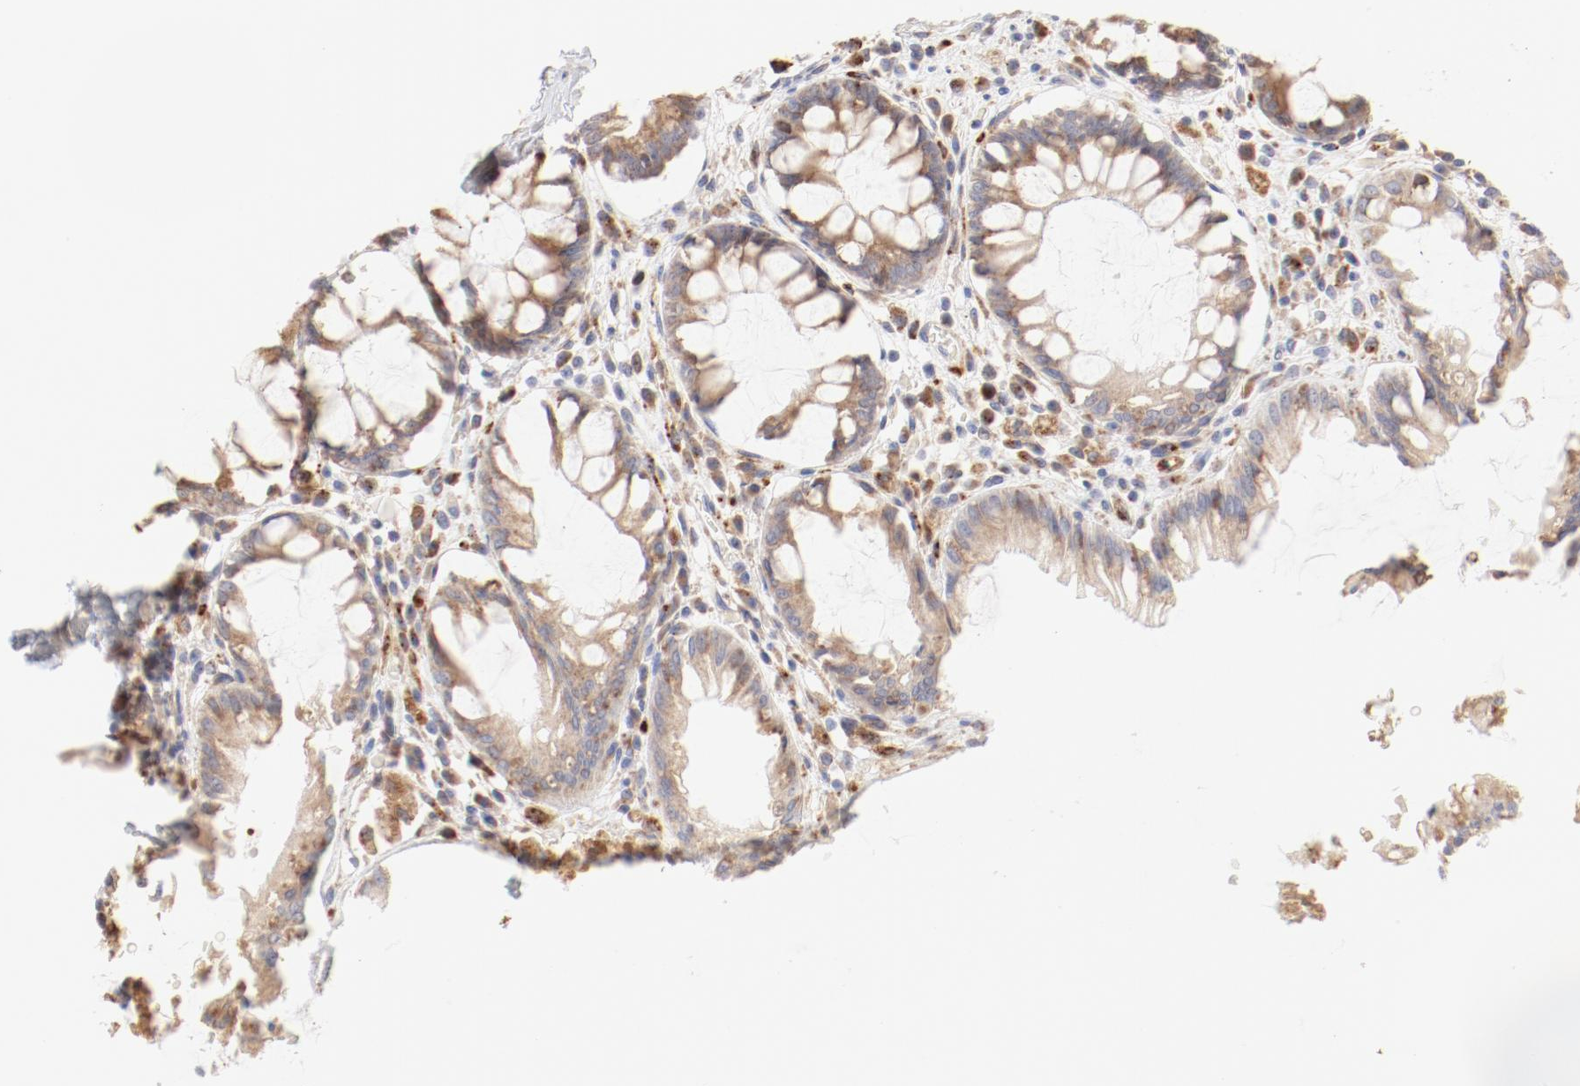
{"staining": {"intensity": "negative", "quantity": "none", "location": "none"}, "tissue": "rectum", "cell_type": "Glandular cells", "image_type": "normal", "snomed": [{"axis": "morphology", "description": "Normal tissue, NOS"}, {"axis": "topography", "description": "Rectum"}], "caption": "This is an immunohistochemistry photomicrograph of unremarkable human rectum. There is no expression in glandular cells.", "gene": "CTSH", "patient": {"sex": "female", "age": 46}}